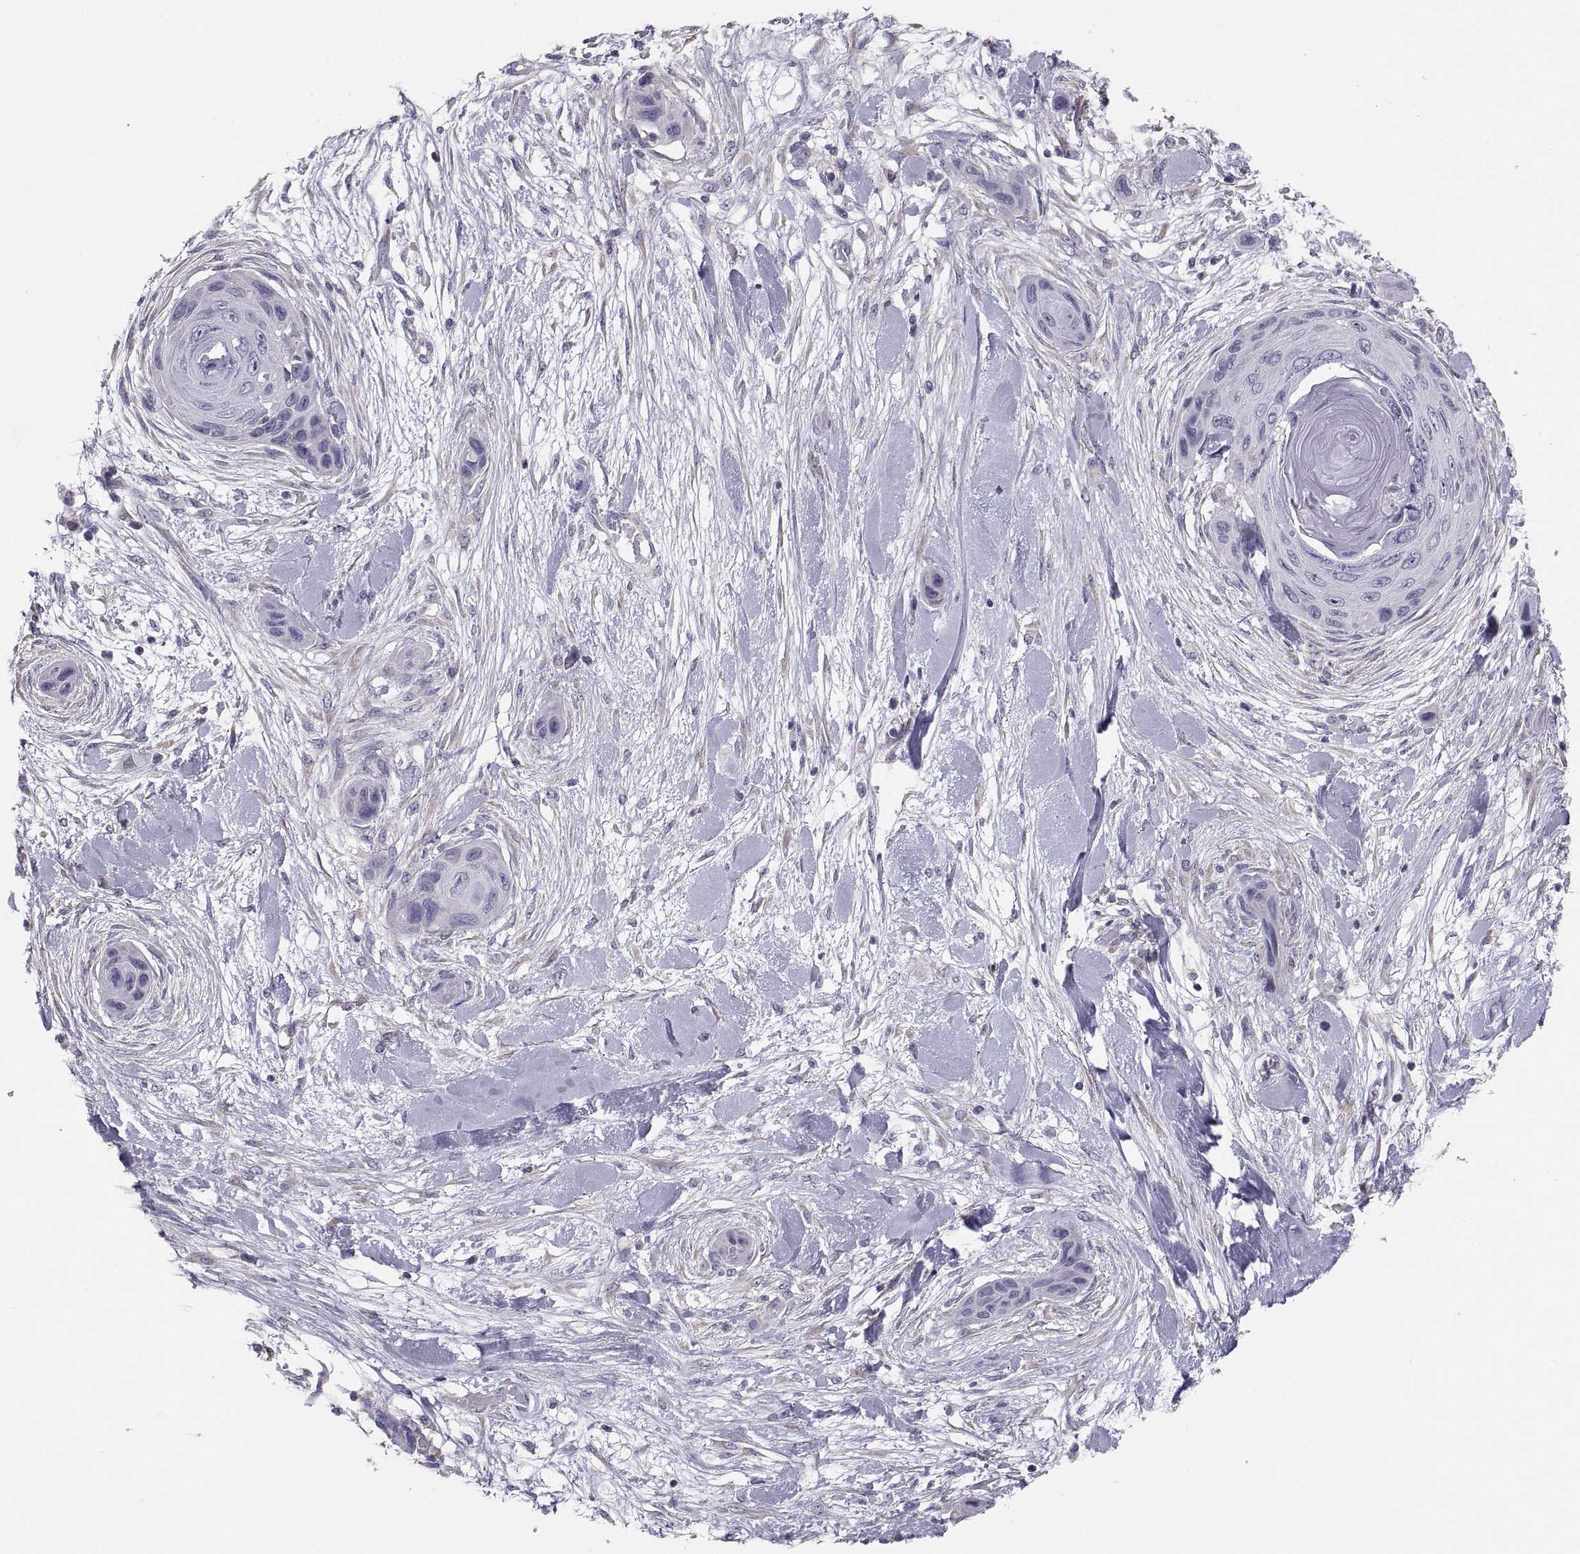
{"staining": {"intensity": "negative", "quantity": "none", "location": "none"}, "tissue": "skin cancer", "cell_type": "Tumor cells", "image_type": "cancer", "snomed": [{"axis": "morphology", "description": "Squamous cell carcinoma, NOS"}, {"axis": "topography", "description": "Skin"}], "caption": "Skin squamous cell carcinoma stained for a protein using immunohistochemistry displays no expression tumor cells.", "gene": "TNNC1", "patient": {"sex": "male", "age": 82}}